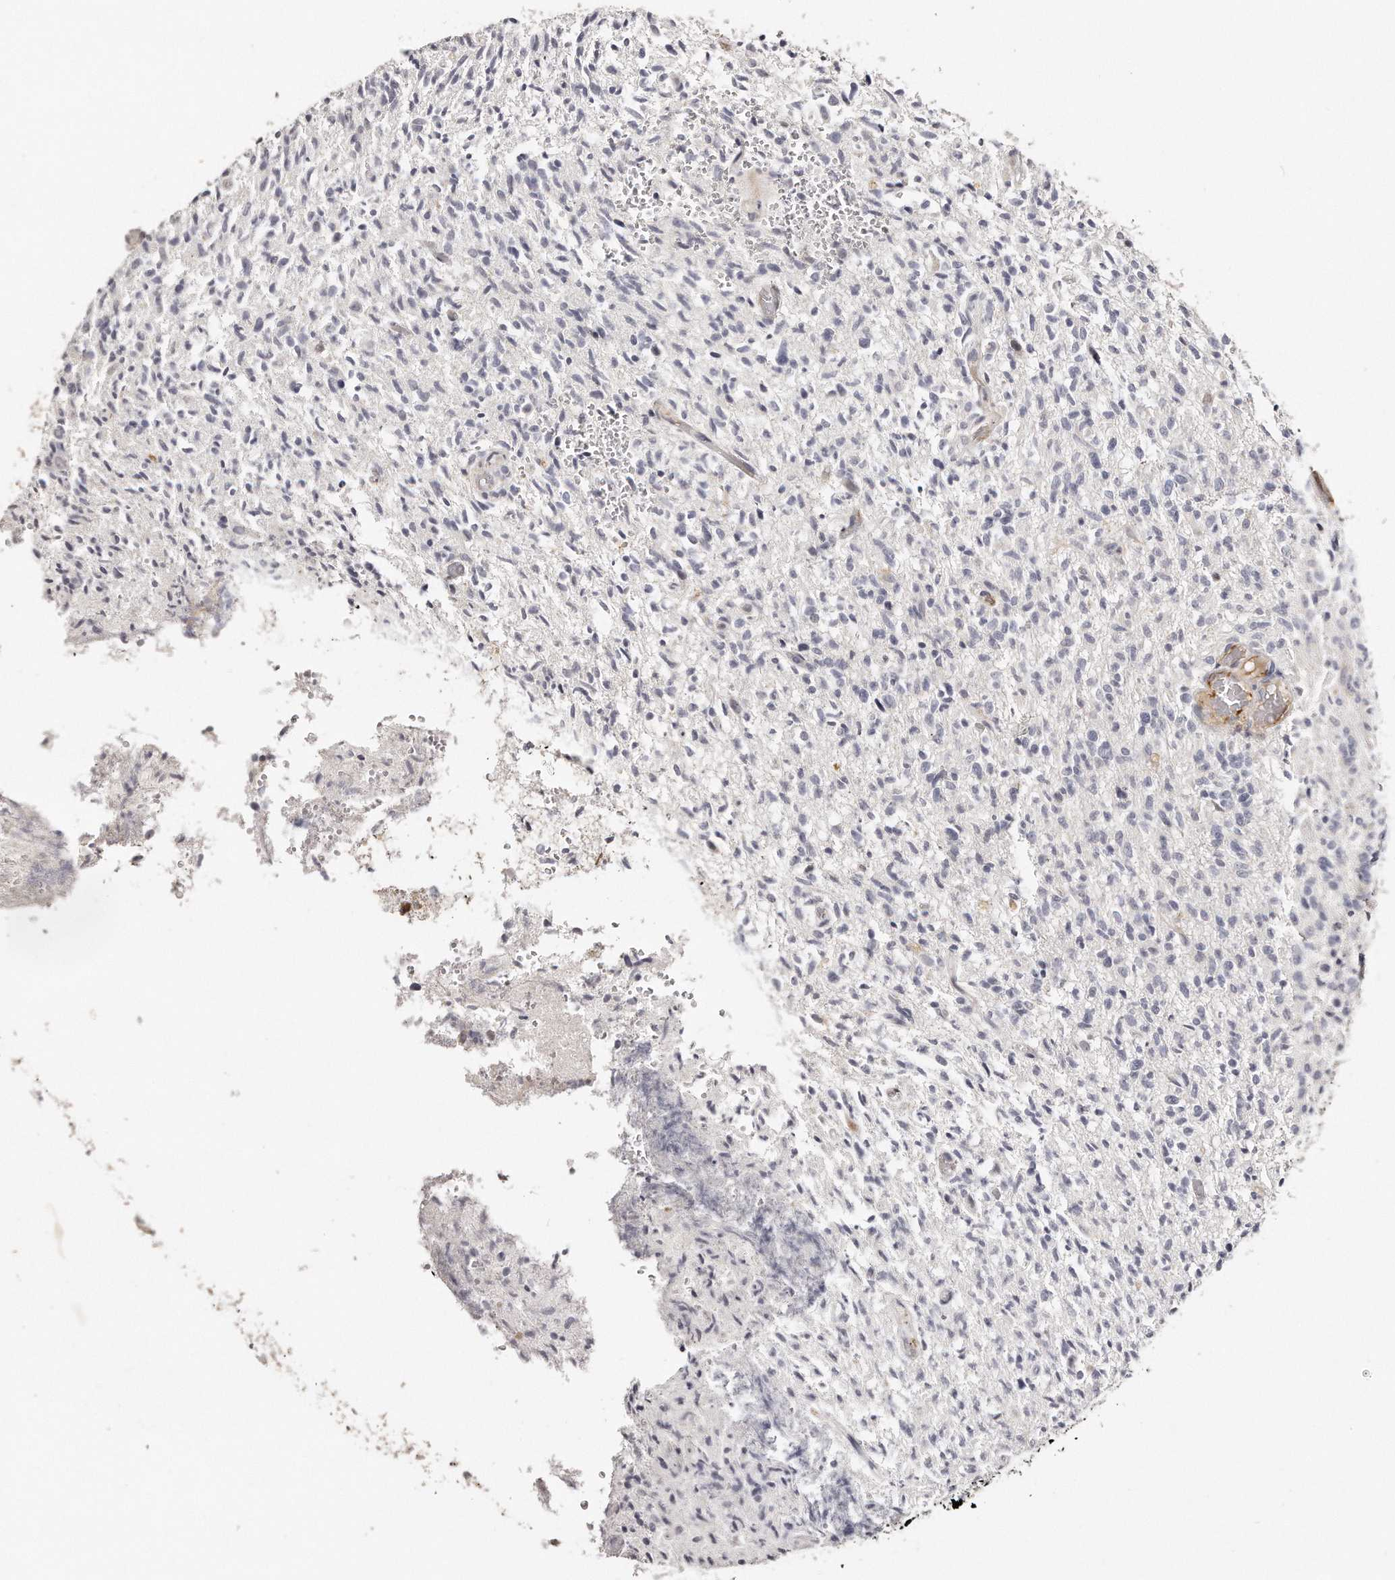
{"staining": {"intensity": "negative", "quantity": "none", "location": "none"}, "tissue": "glioma", "cell_type": "Tumor cells", "image_type": "cancer", "snomed": [{"axis": "morphology", "description": "Glioma, malignant, High grade"}, {"axis": "topography", "description": "Brain"}], "caption": "Tumor cells show no significant protein expression in glioma.", "gene": "ZYG11A", "patient": {"sex": "female", "age": 57}}